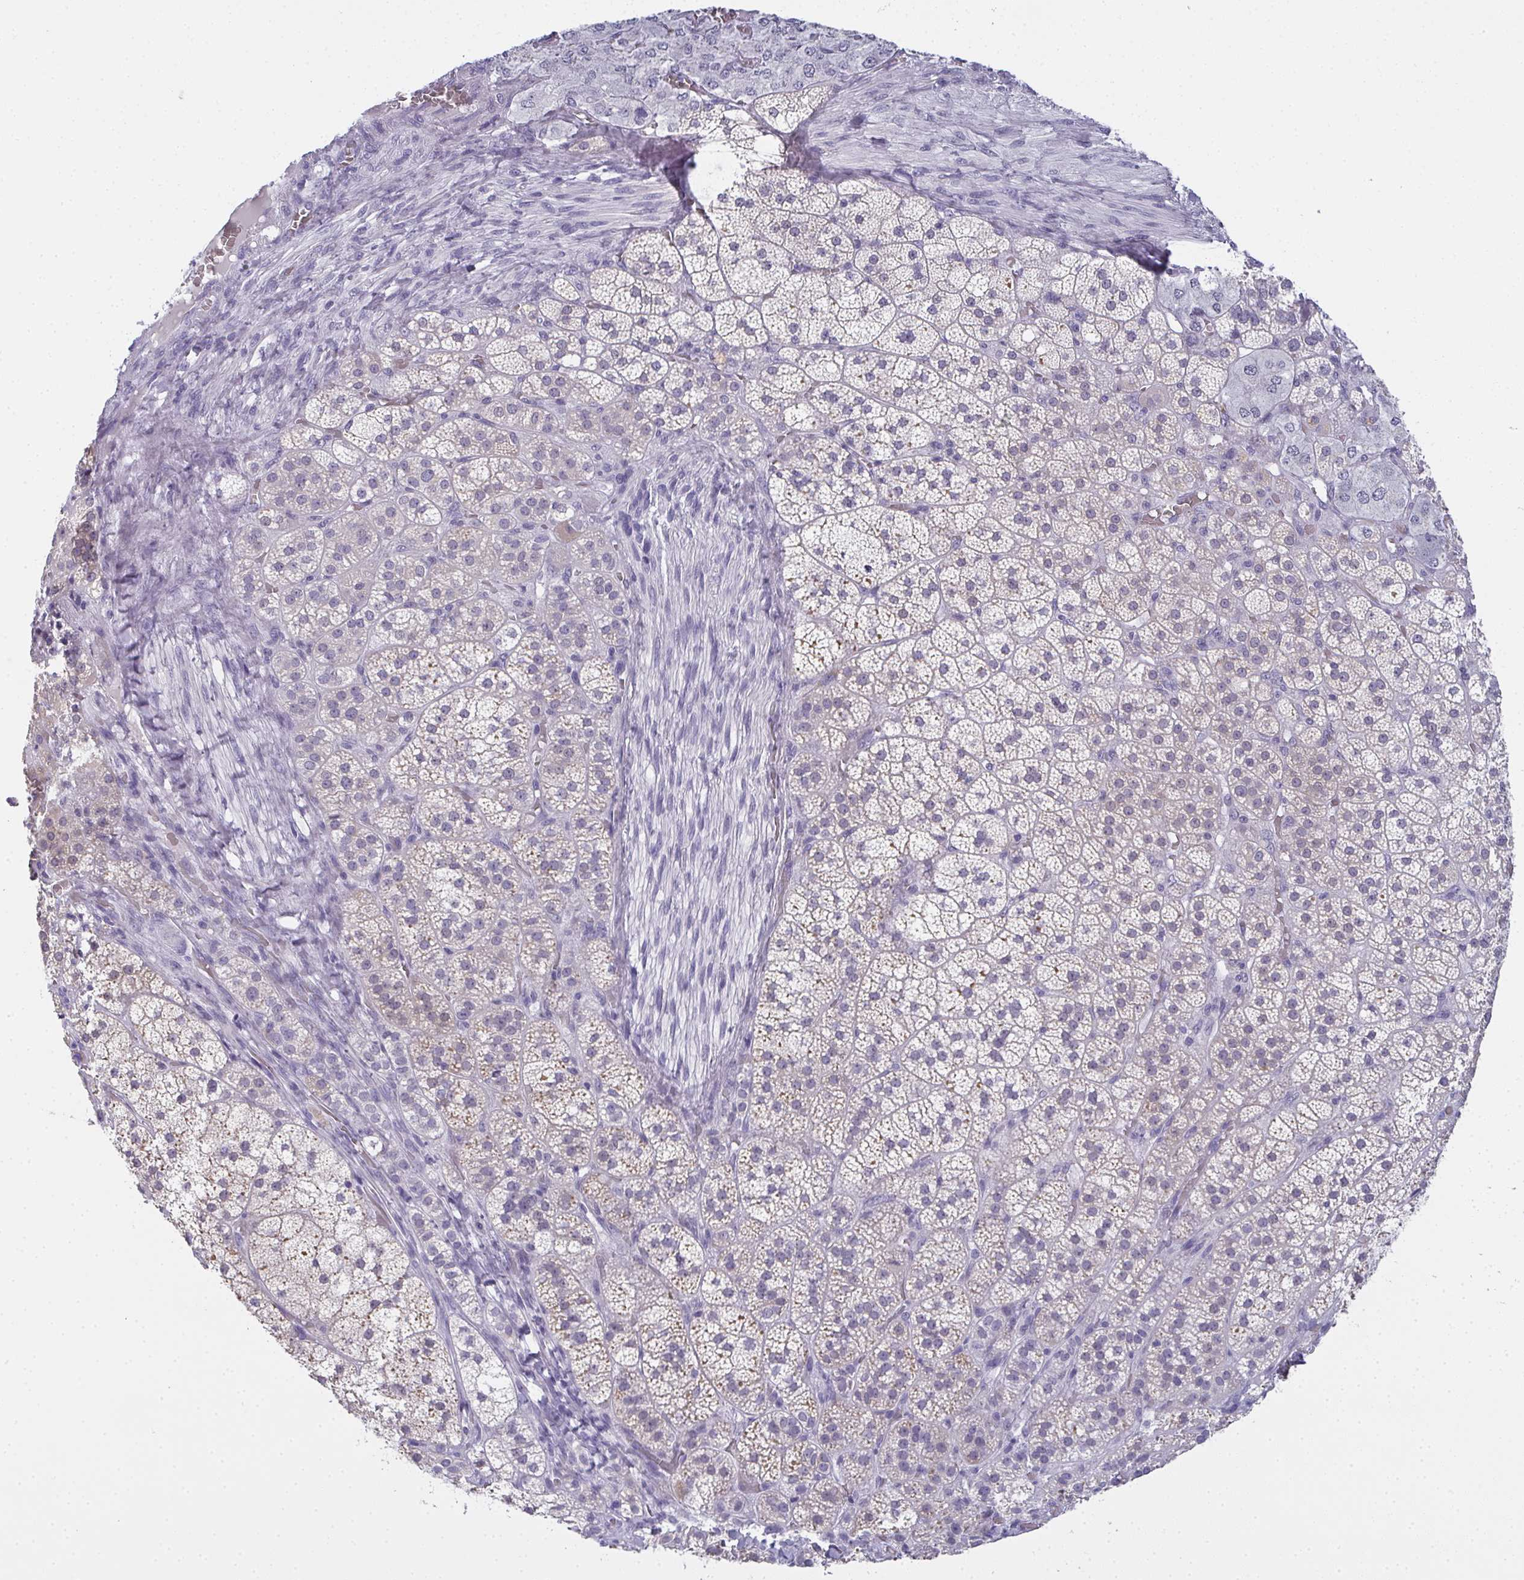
{"staining": {"intensity": "weak", "quantity": "<25%", "location": "cytoplasmic/membranous"}, "tissue": "adrenal gland", "cell_type": "Glandular cells", "image_type": "normal", "snomed": [{"axis": "morphology", "description": "Normal tissue, NOS"}, {"axis": "topography", "description": "Adrenal gland"}], "caption": "There is no significant staining in glandular cells of adrenal gland. The staining was performed using DAB to visualize the protein expression in brown, while the nuclei were stained in blue with hematoxylin (Magnification: 20x).", "gene": "SLC36A2", "patient": {"sex": "female", "age": 60}}